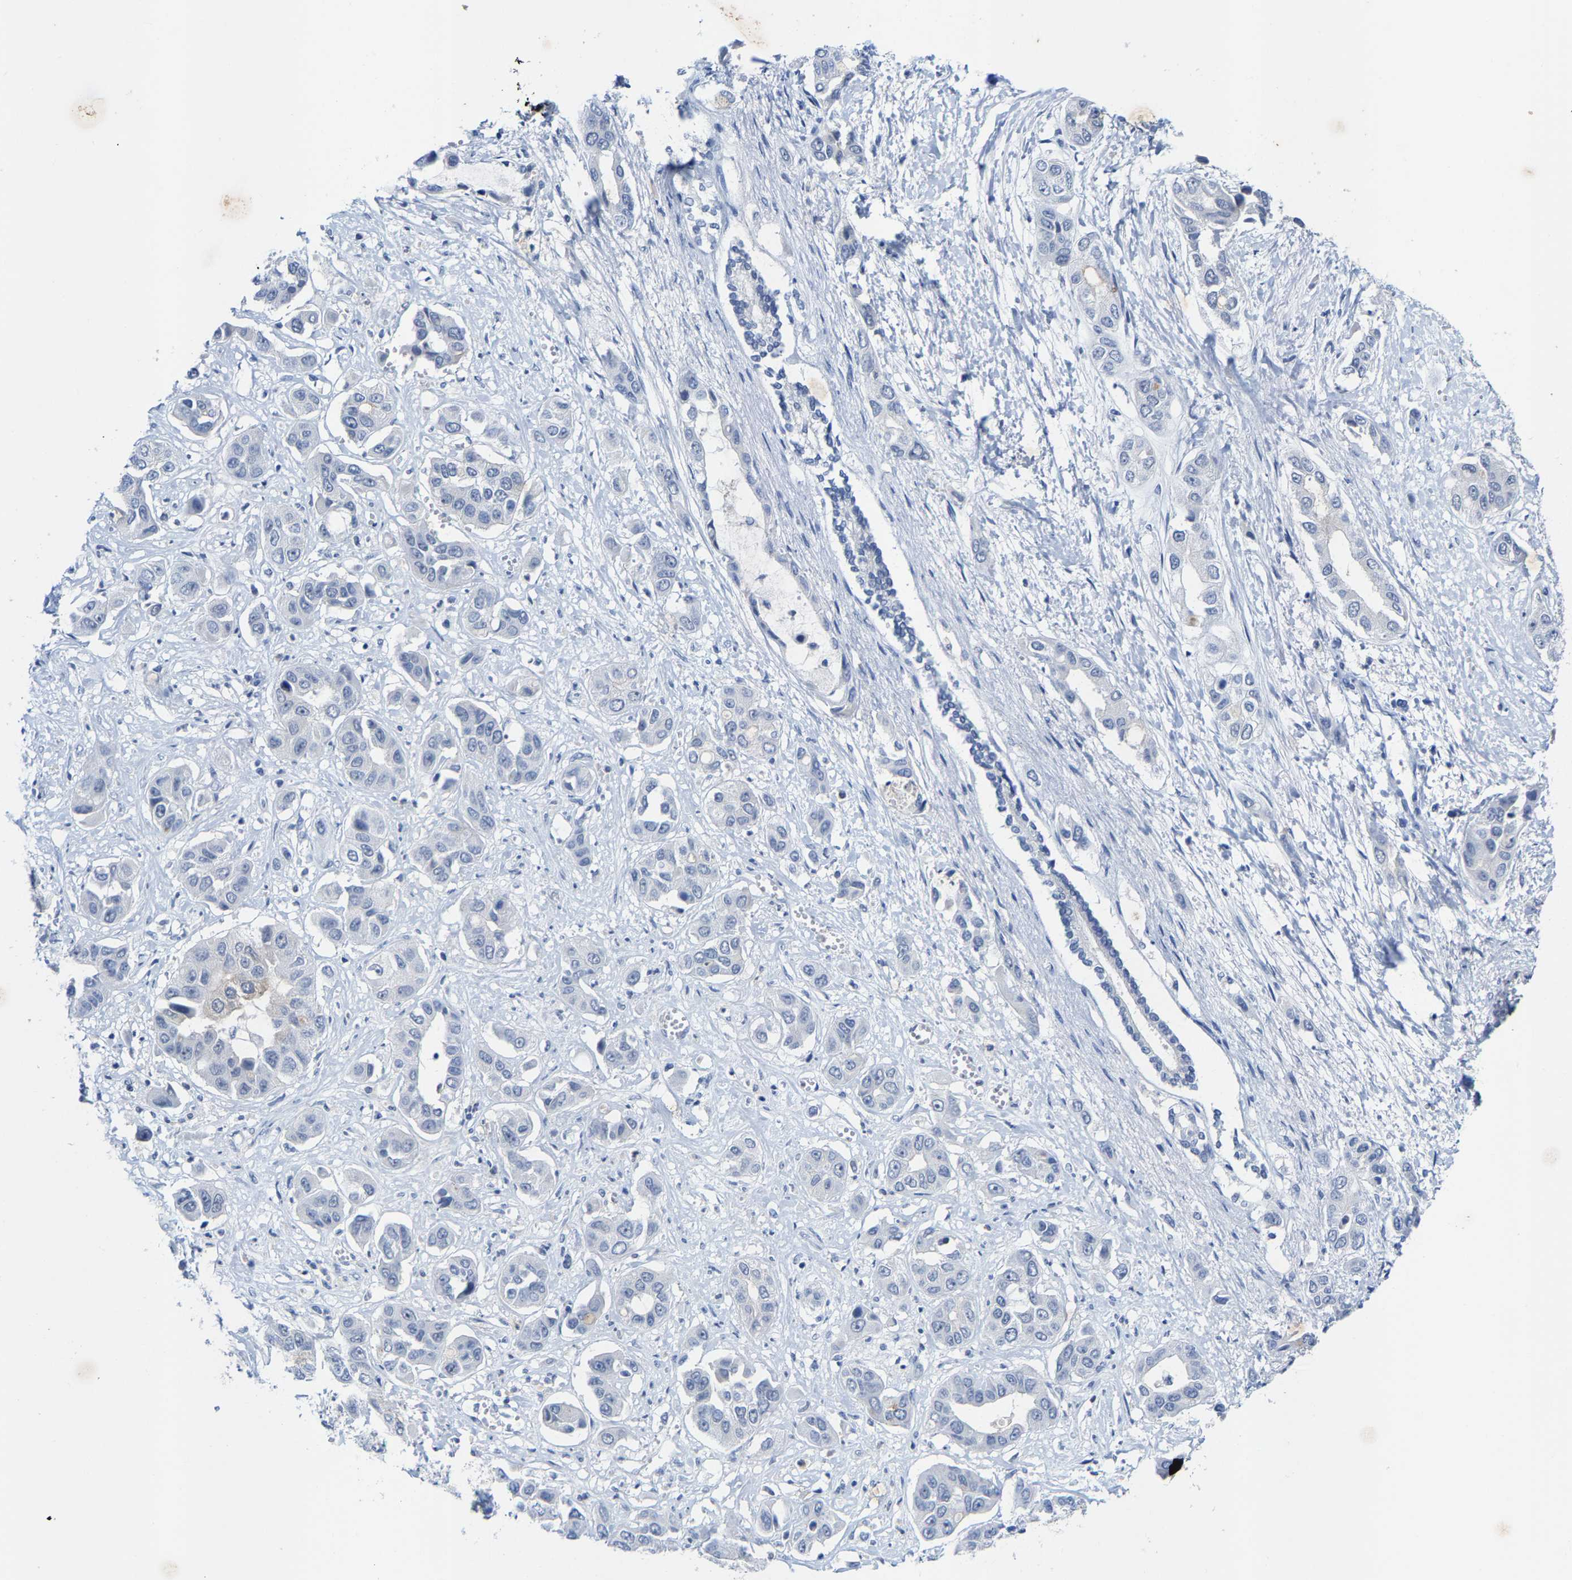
{"staining": {"intensity": "negative", "quantity": "none", "location": "none"}, "tissue": "liver cancer", "cell_type": "Tumor cells", "image_type": "cancer", "snomed": [{"axis": "morphology", "description": "Cholangiocarcinoma"}, {"axis": "topography", "description": "Liver"}], "caption": "Image shows no protein positivity in tumor cells of liver cancer tissue.", "gene": "FGD3", "patient": {"sex": "female", "age": 52}}